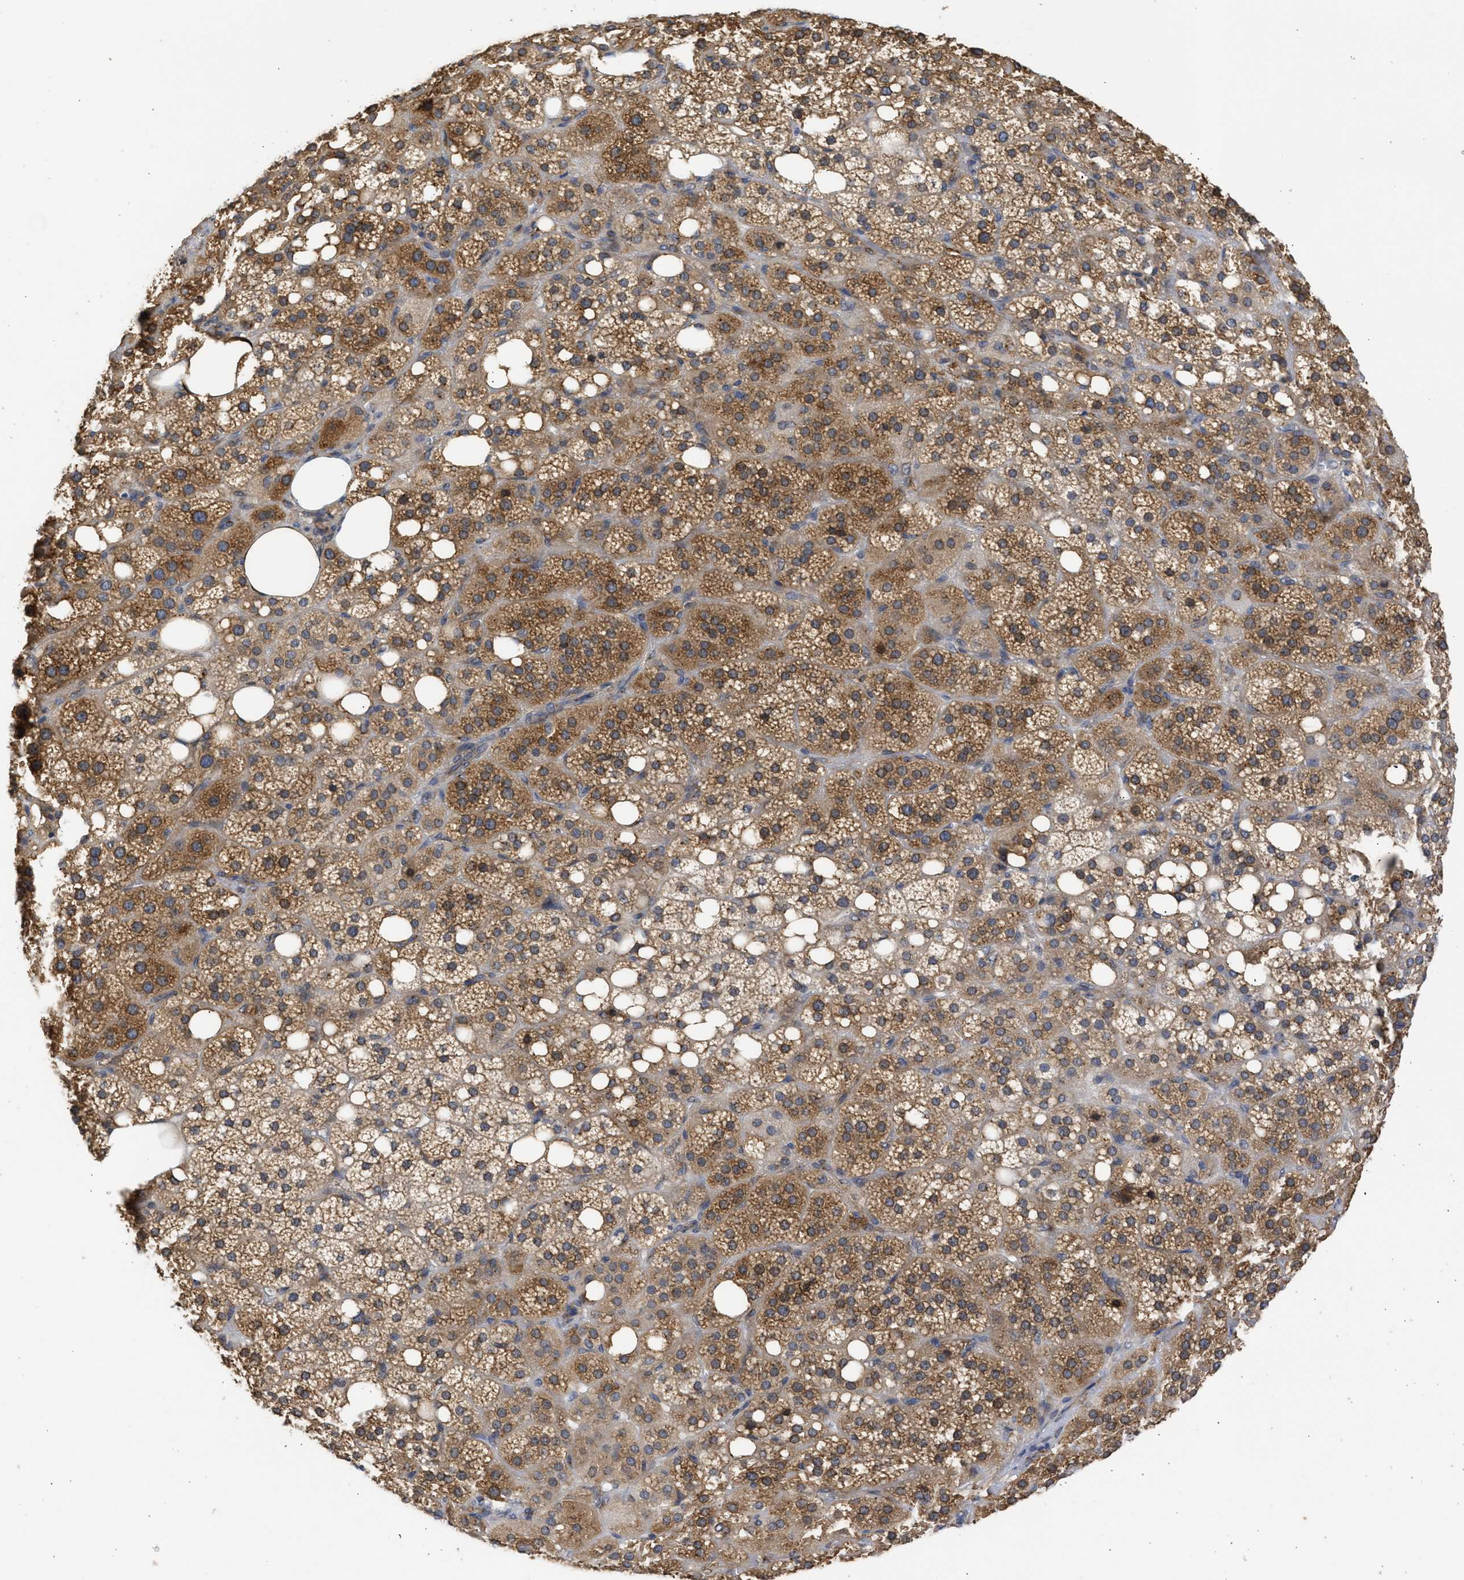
{"staining": {"intensity": "moderate", "quantity": ">75%", "location": "cytoplasmic/membranous"}, "tissue": "adrenal gland", "cell_type": "Glandular cells", "image_type": "normal", "snomed": [{"axis": "morphology", "description": "Normal tissue, NOS"}, {"axis": "topography", "description": "Adrenal gland"}], "caption": "Protein expression analysis of normal adrenal gland shows moderate cytoplasmic/membranous expression in about >75% of glandular cells.", "gene": "DNAJC1", "patient": {"sex": "female", "age": 59}}